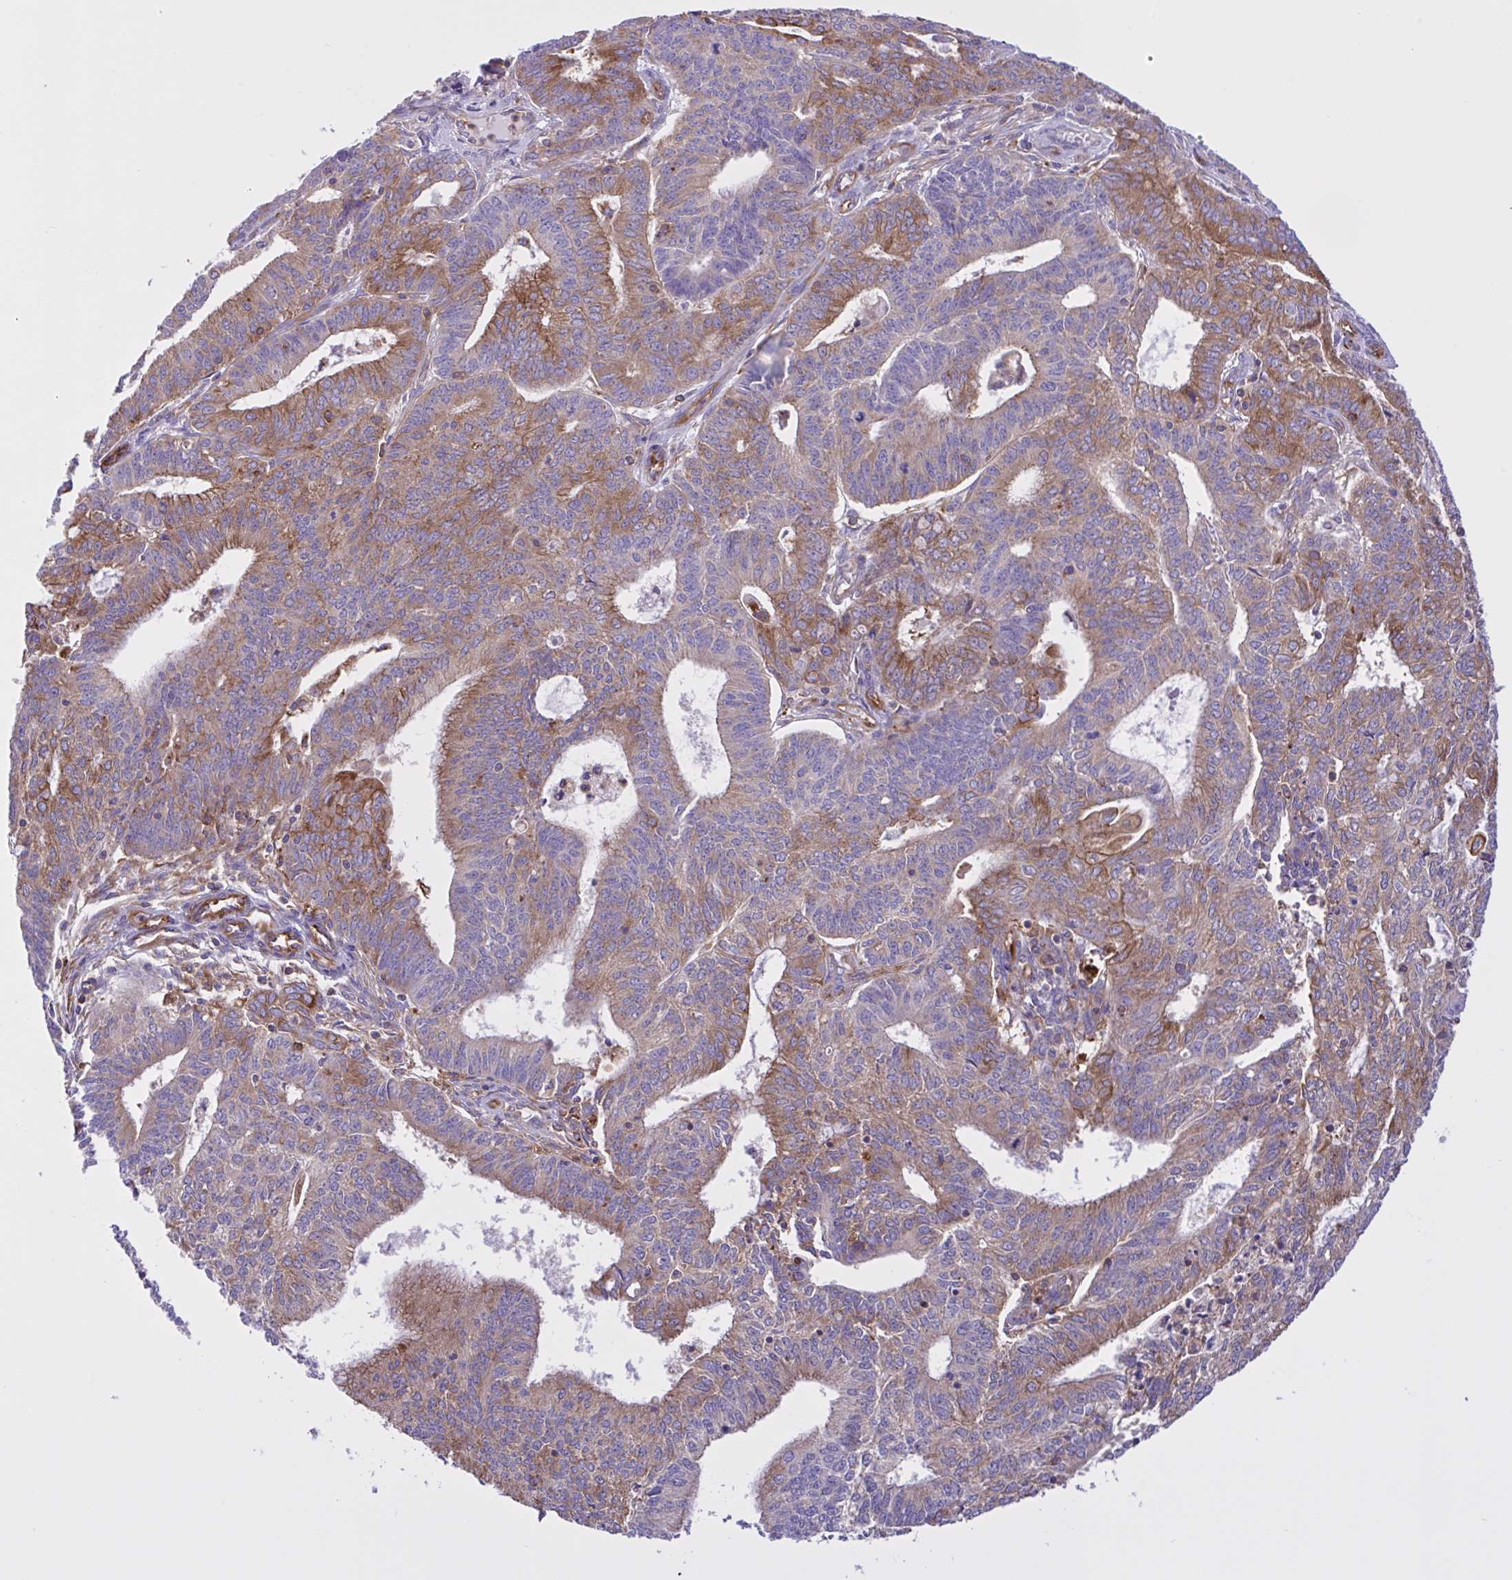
{"staining": {"intensity": "strong", "quantity": "25%-75%", "location": "cytoplasmic/membranous"}, "tissue": "endometrial cancer", "cell_type": "Tumor cells", "image_type": "cancer", "snomed": [{"axis": "morphology", "description": "Adenocarcinoma, NOS"}, {"axis": "topography", "description": "Endometrium"}], "caption": "IHC (DAB) staining of human endometrial cancer reveals strong cytoplasmic/membranous protein staining in about 25%-75% of tumor cells.", "gene": "OR51M1", "patient": {"sex": "female", "age": 61}}